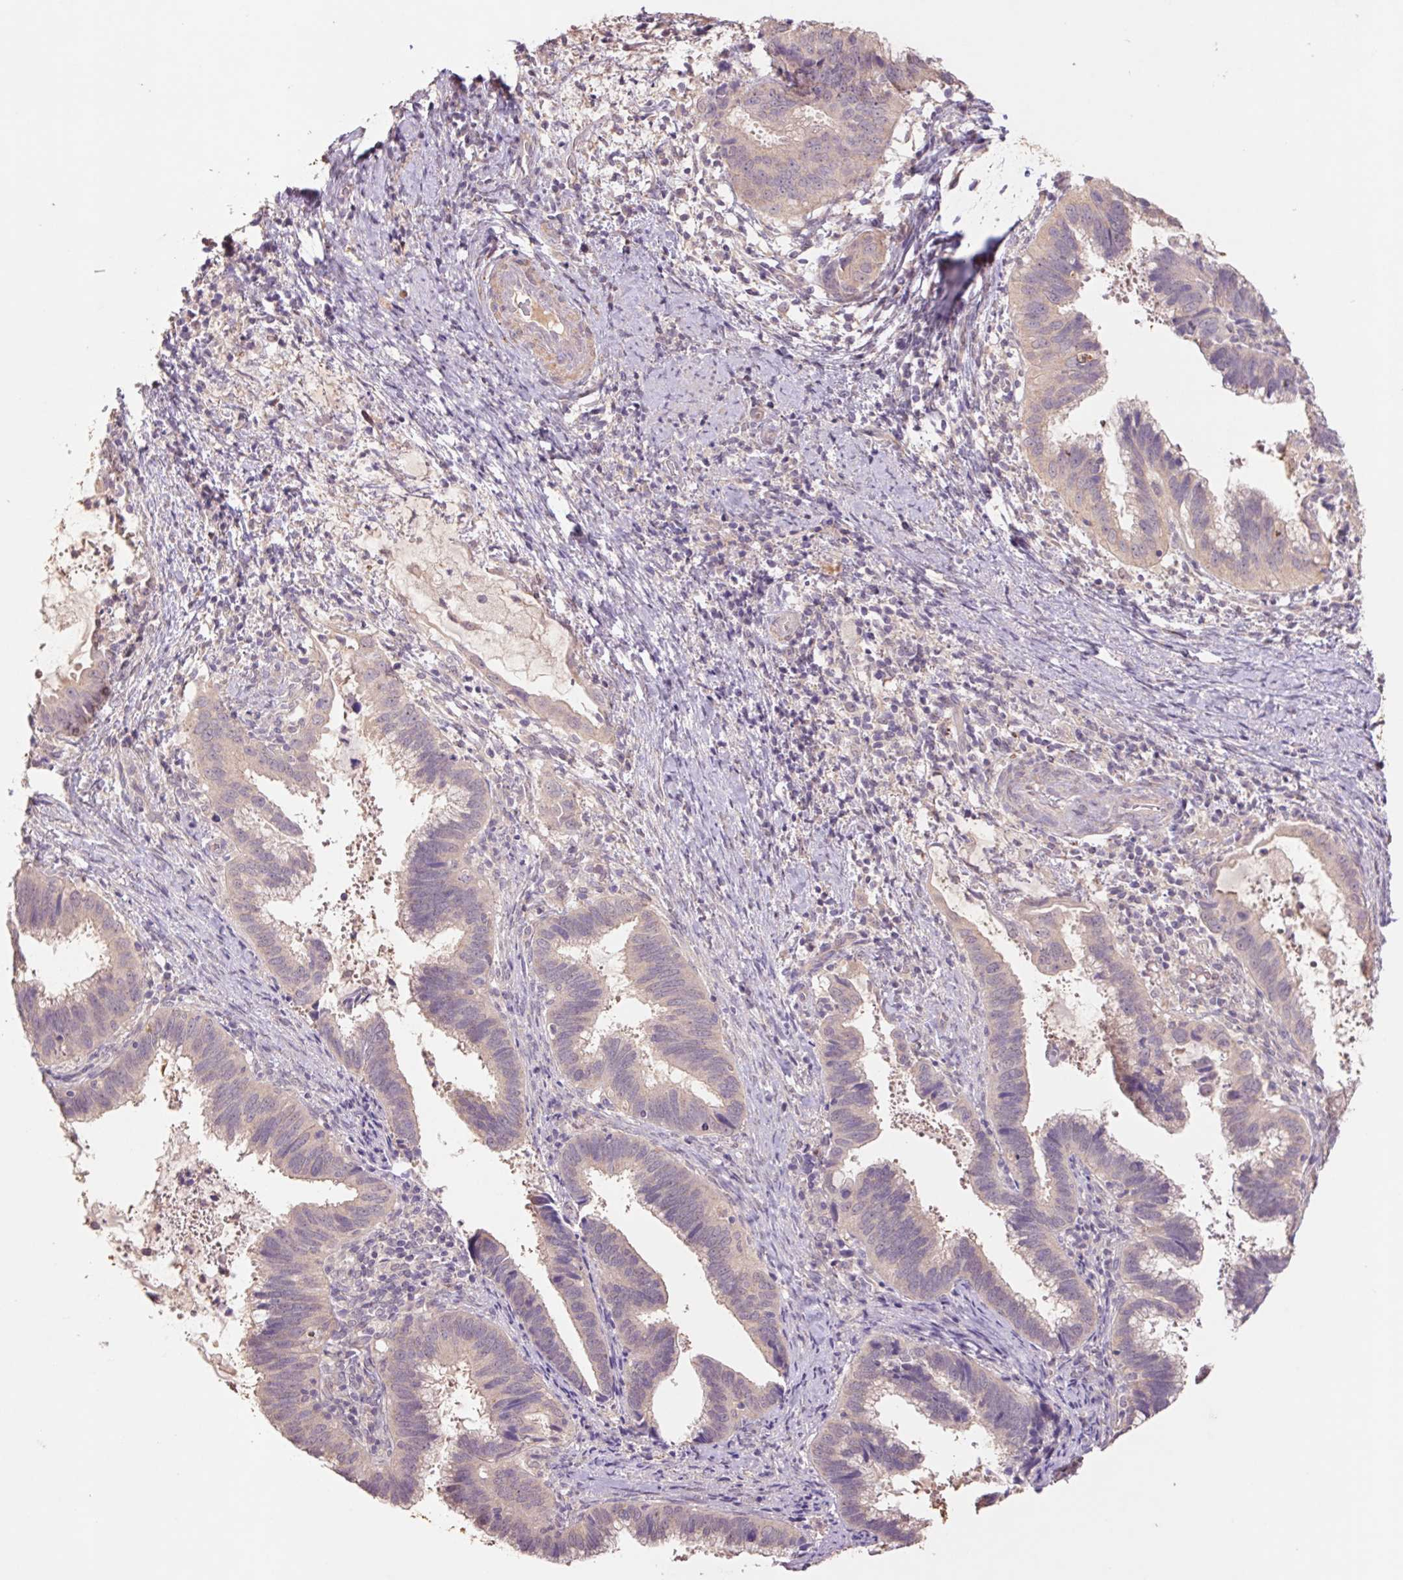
{"staining": {"intensity": "weak", "quantity": "25%-75%", "location": "cytoplasmic/membranous"}, "tissue": "cervical cancer", "cell_type": "Tumor cells", "image_type": "cancer", "snomed": [{"axis": "morphology", "description": "Adenocarcinoma, NOS"}, {"axis": "topography", "description": "Cervix"}], "caption": "Human cervical cancer stained with a brown dye shows weak cytoplasmic/membranous positive positivity in about 25%-75% of tumor cells.", "gene": "GRM2", "patient": {"sex": "female", "age": 56}}